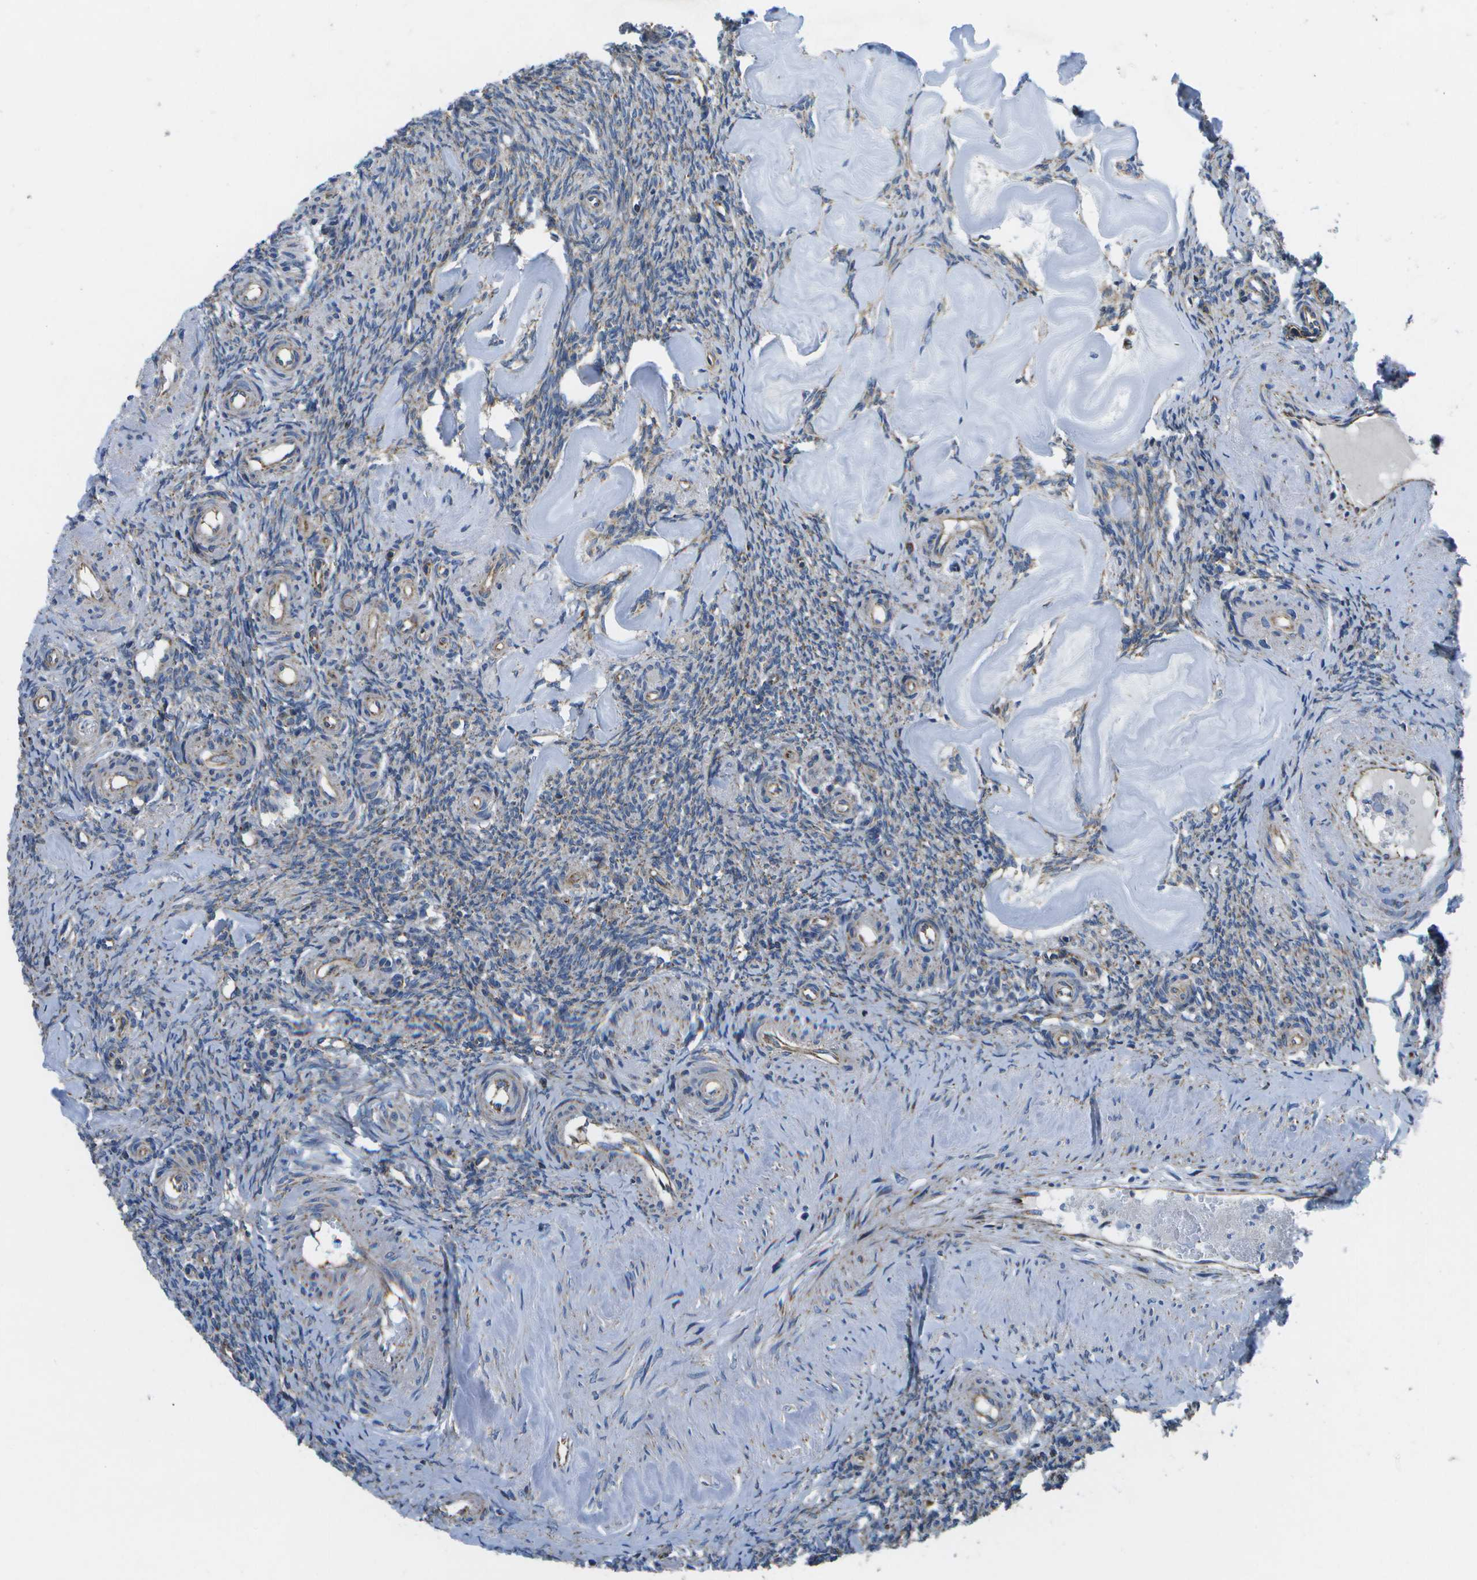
{"staining": {"intensity": "weak", "quantity": "<25%", "location": "cytoplasmic/membranous"}, "tissue": "ovary", "cell_type": "Follicle cells", "image_type": "normal", "snomed": [{"axis": "morphology", "description": "Normal tissue, NOS"}, {"axis": "topography", "description": "Ovary"}], "caption": "Image shows no protein positivity in follicle cells of unremarkable ovary.", "gene": "MVK", "patient": {"sex": "female", "age": 41}}